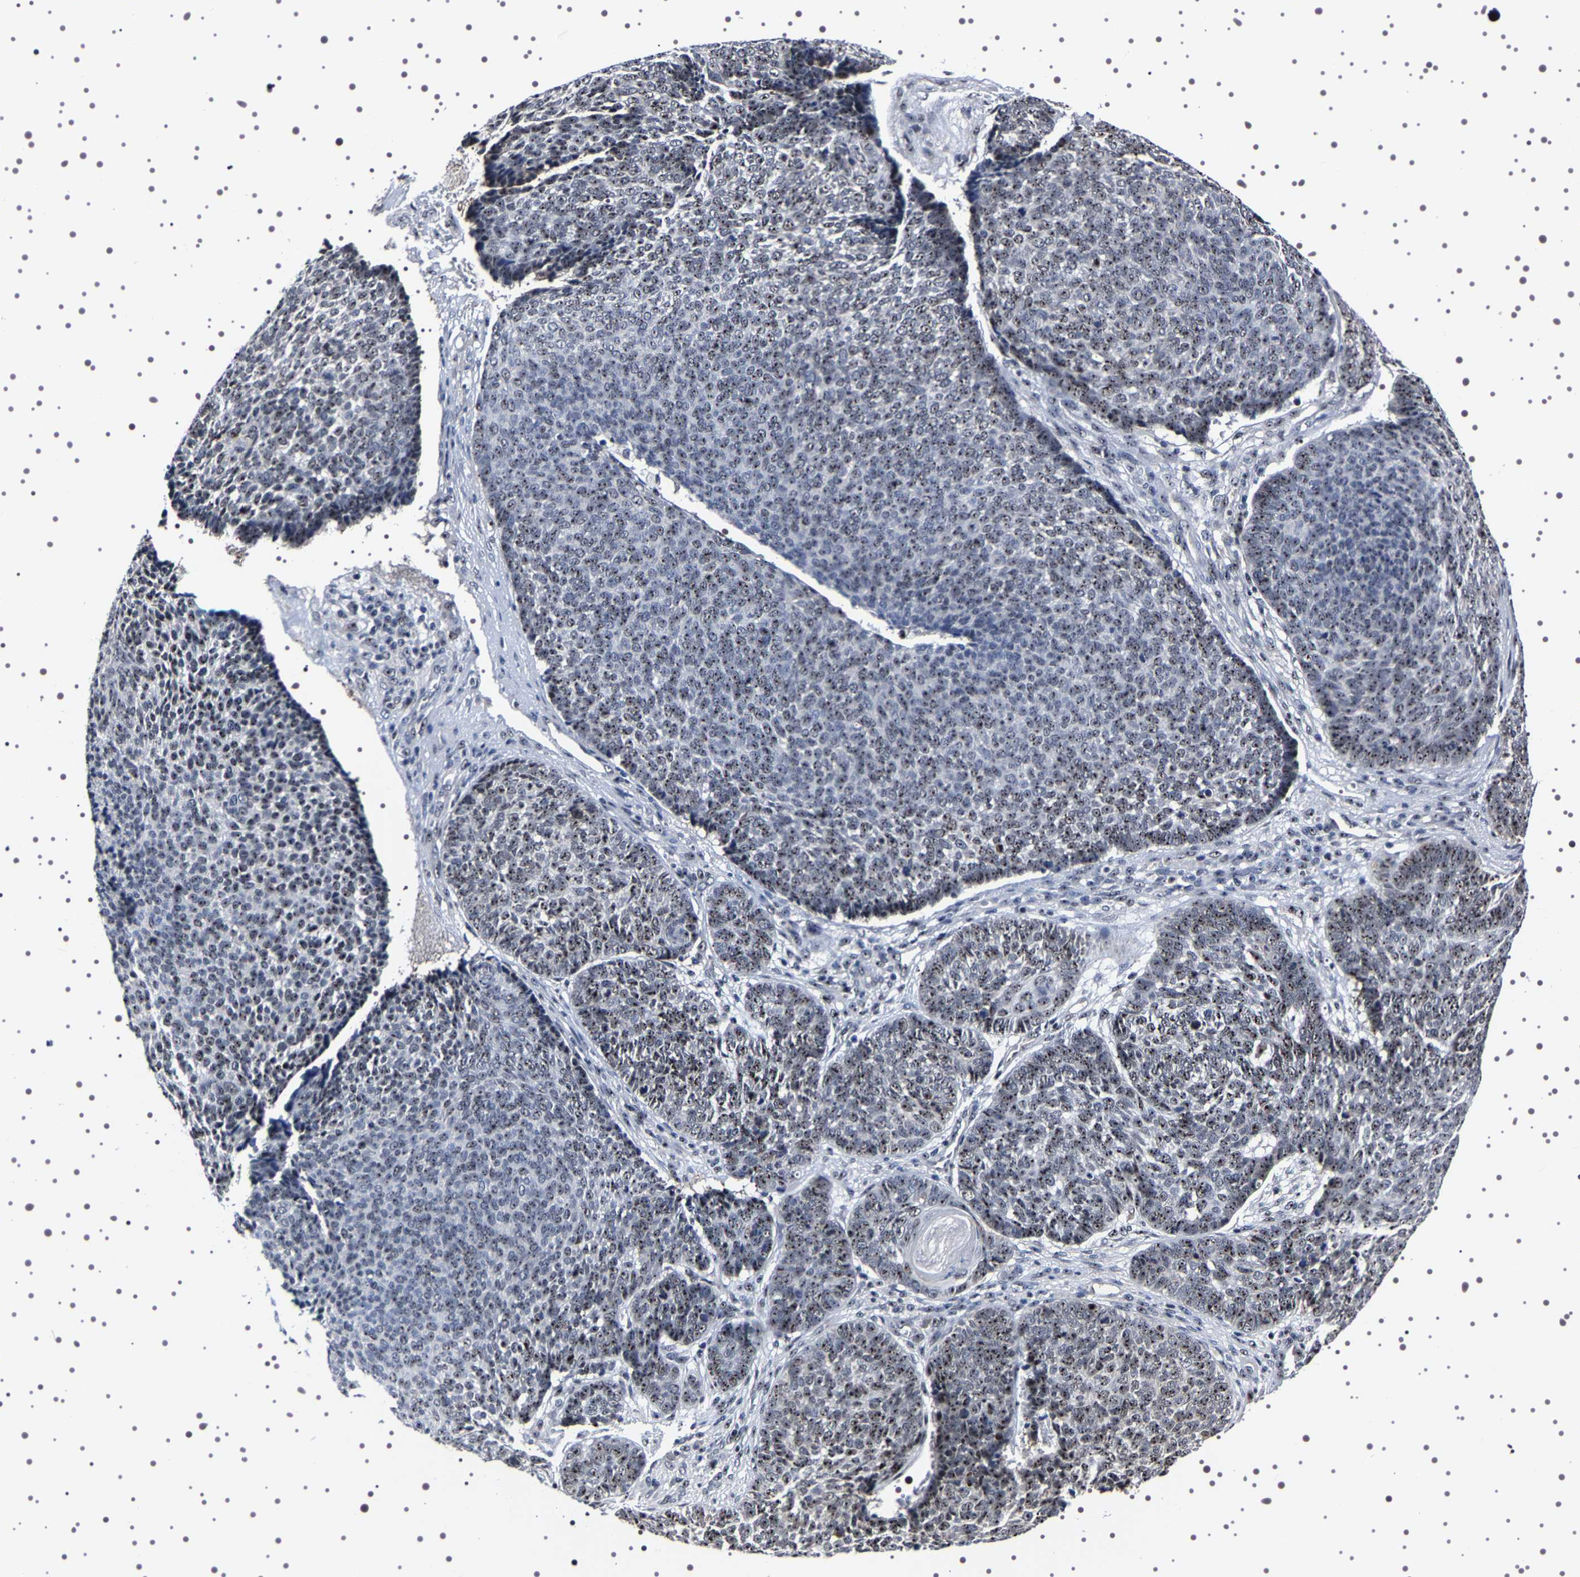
{"staining": {"intensity": "moderate", "quantity": ">75%", "location": "nuclear"}, "tissue": "skin cancer", "cell_type": "Tumor cells", "image_type": "cancer", "snomed": [{"axis": "morphology", "description": "Basal cell carcinoma"}, {"axis": "topography", "description": "Skin"}], "caption": "The image demonstrates immunohistochemical staining of skin cancer (basal cell carcinoma). There is moderate nuclear expression is seen in approximately >75% of tumor cells. The staining is performed using DAB (3,3'-diaminobenzidine) brown chromogen to label protein expression. The nuclei are counter-stained blue using hematoxylin.", "gene": "GNL3", "patient": {"sex": "male", "age": 84}}